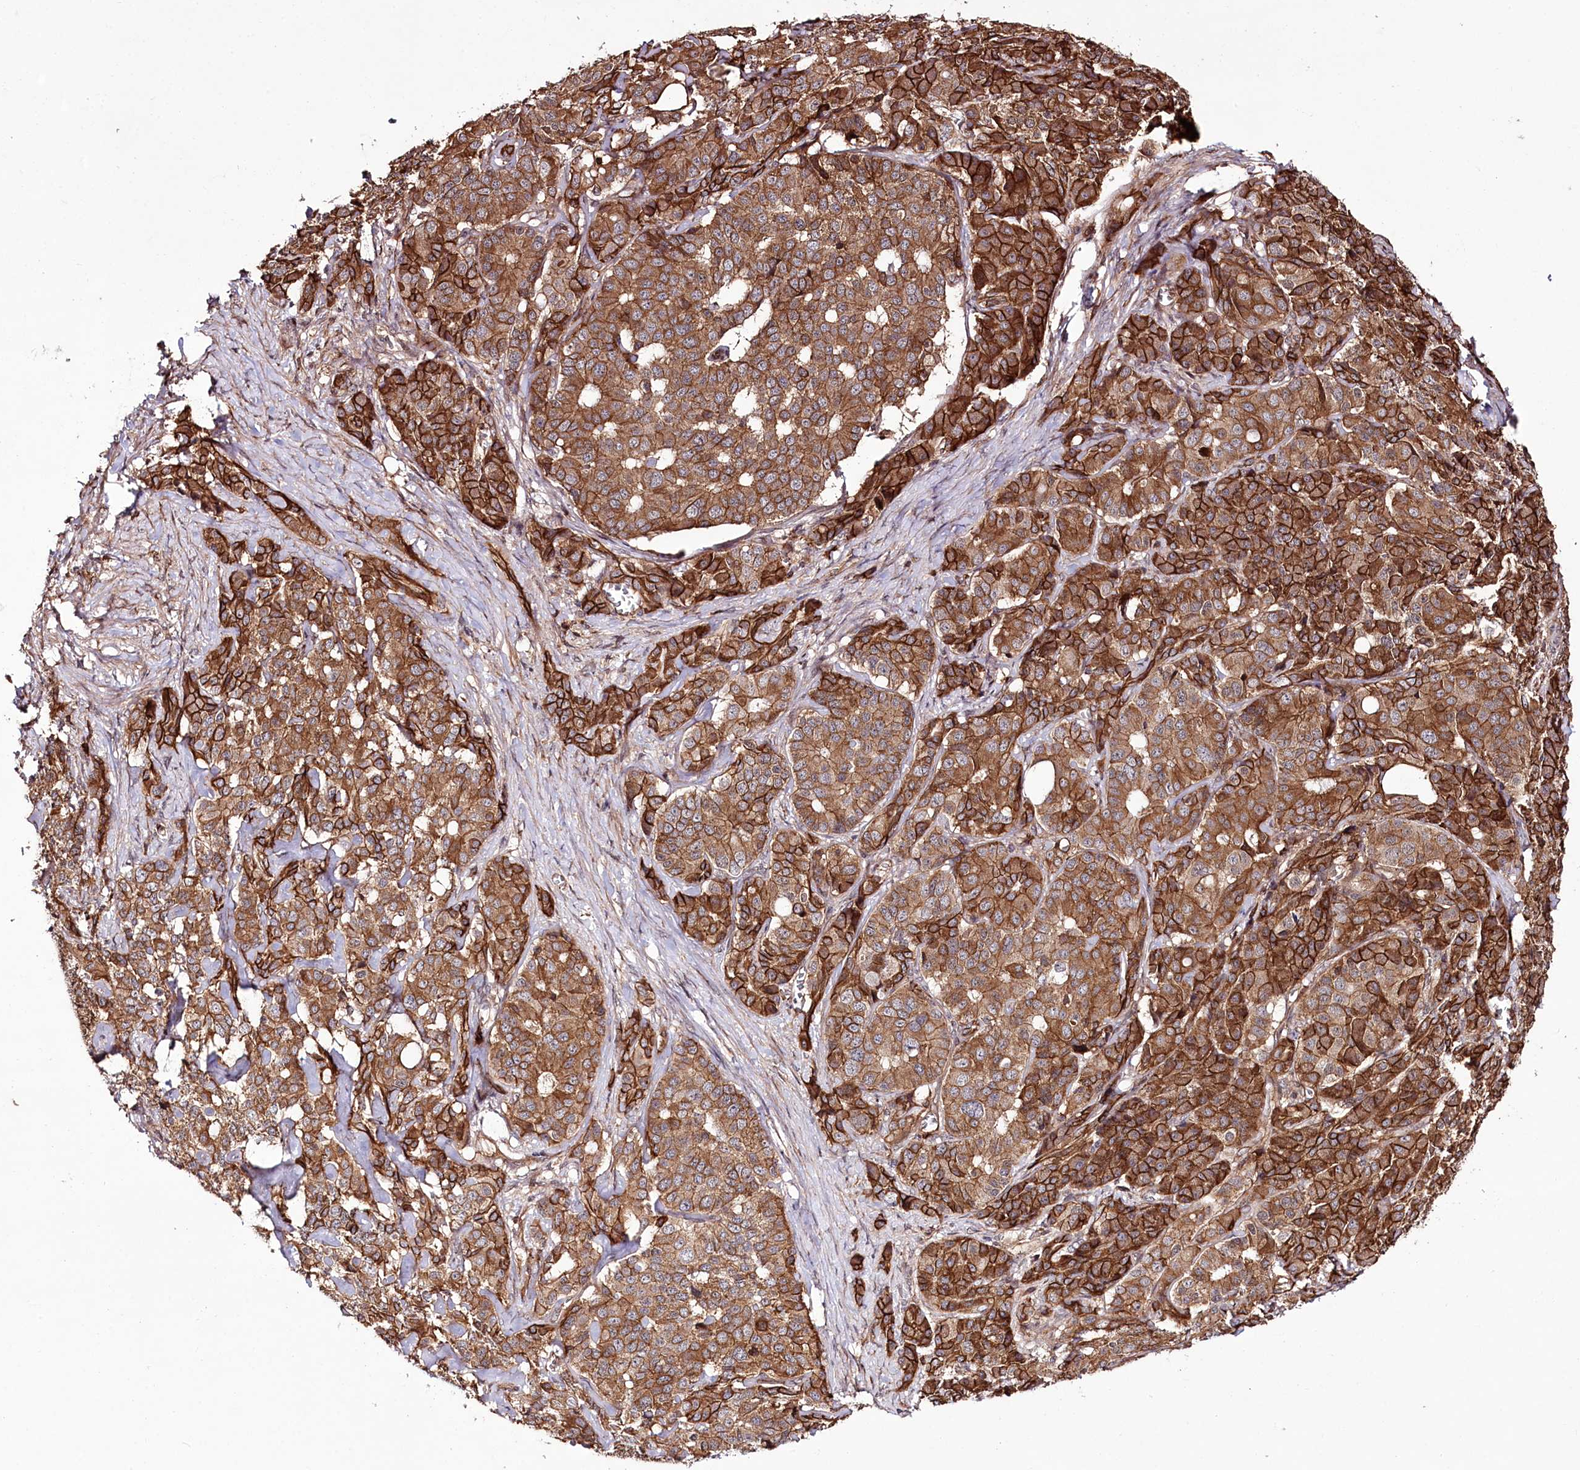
{"staining": {"intensity": "strong", "quantity": ">75%", "location": "cytoplasmic/membranous"}, "tissue": "pancreatic cancer", "cell_type": "Tumor cells", "image_type": "cancer", "snomed": [{"axis": "morphology", "description": "Adenocarcinoma, NOS"}, {"axis": "topography", "description": "Pancreas"}], "caption": "An image of human pancreatic cancer stained for a protein exhibits strong cytoplasmic/membranous brown staining in tumor cells.", "gene": "DHX29", "patient": {"sex": "female", "age": 74}}